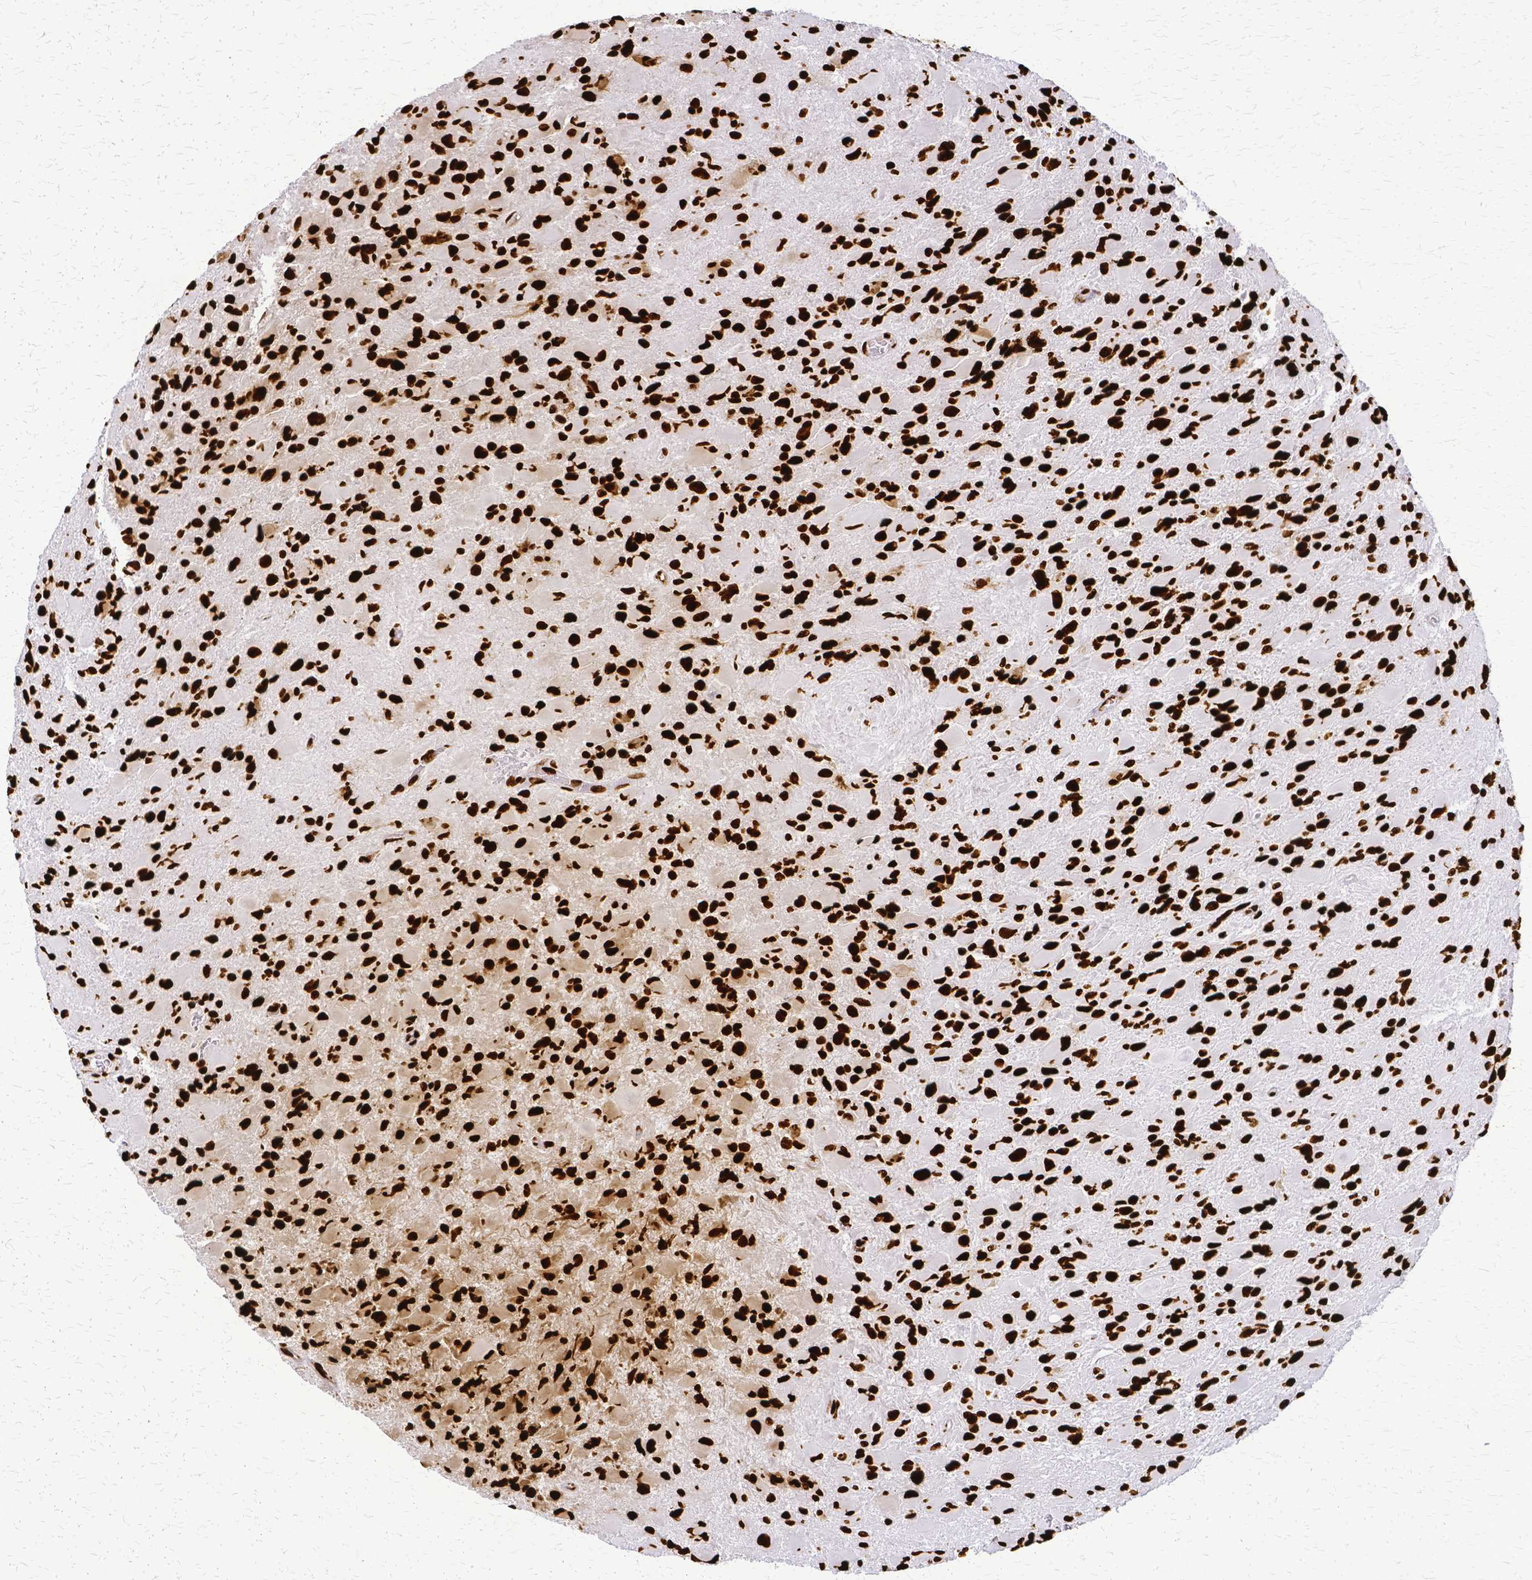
{"staining": {"intensity": "strong", "quantity": ">75%", "location": "nuclear"}, "tissue": "glioma", "cell_type": "Tumor cells", "image_type": "cancer", "snomed": [{"axis": "morphology", "description": "Glioma, malignant, High grade"}, {"axis": "topography", "description": "Cerebral cortex"}], "caption": "This is a micrograph of IHC staining of glioma, which shows strong staining in the nuclear of tumor cells.", "gene": "SFPQ", "patient": {"sex": "female", "age": 36}}